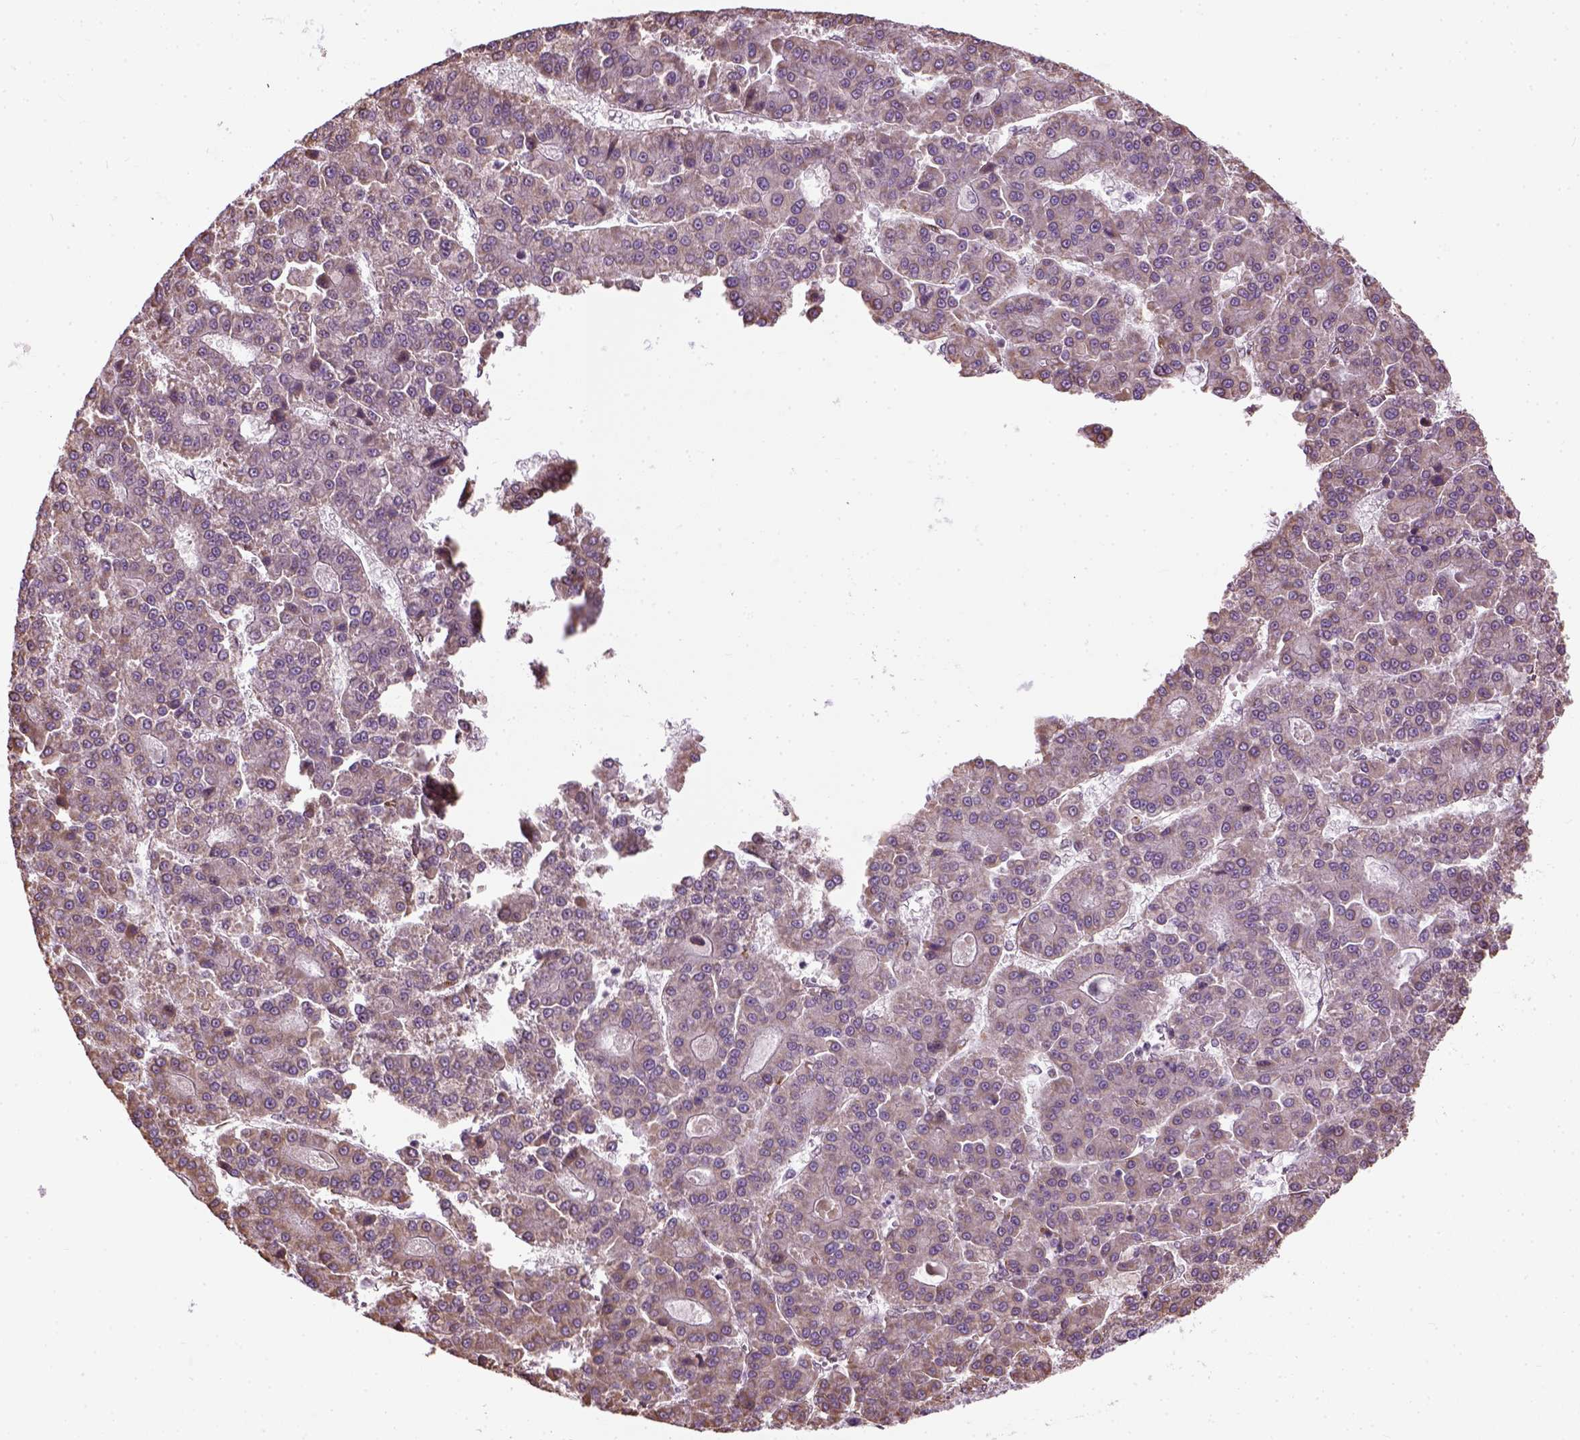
{"staining": {"intensity": "weak", "quantity": "<25%", "location": "cytoplasmic/membranous"}, "tissue": "liver cancer", "cell_type": "Tumor cells", "image_type": "cancer", "snomed": [{"axis": "morphology", "description": "Carcinoma, Hepatocellular, NOS"}, {"axis": "topography", "description": "Liver"}], "caption": "IHC of human liver cancer exhibits no positivity in tumor cells.", "gene": "XK", "patient": {"sex": "male", "age": 70}}